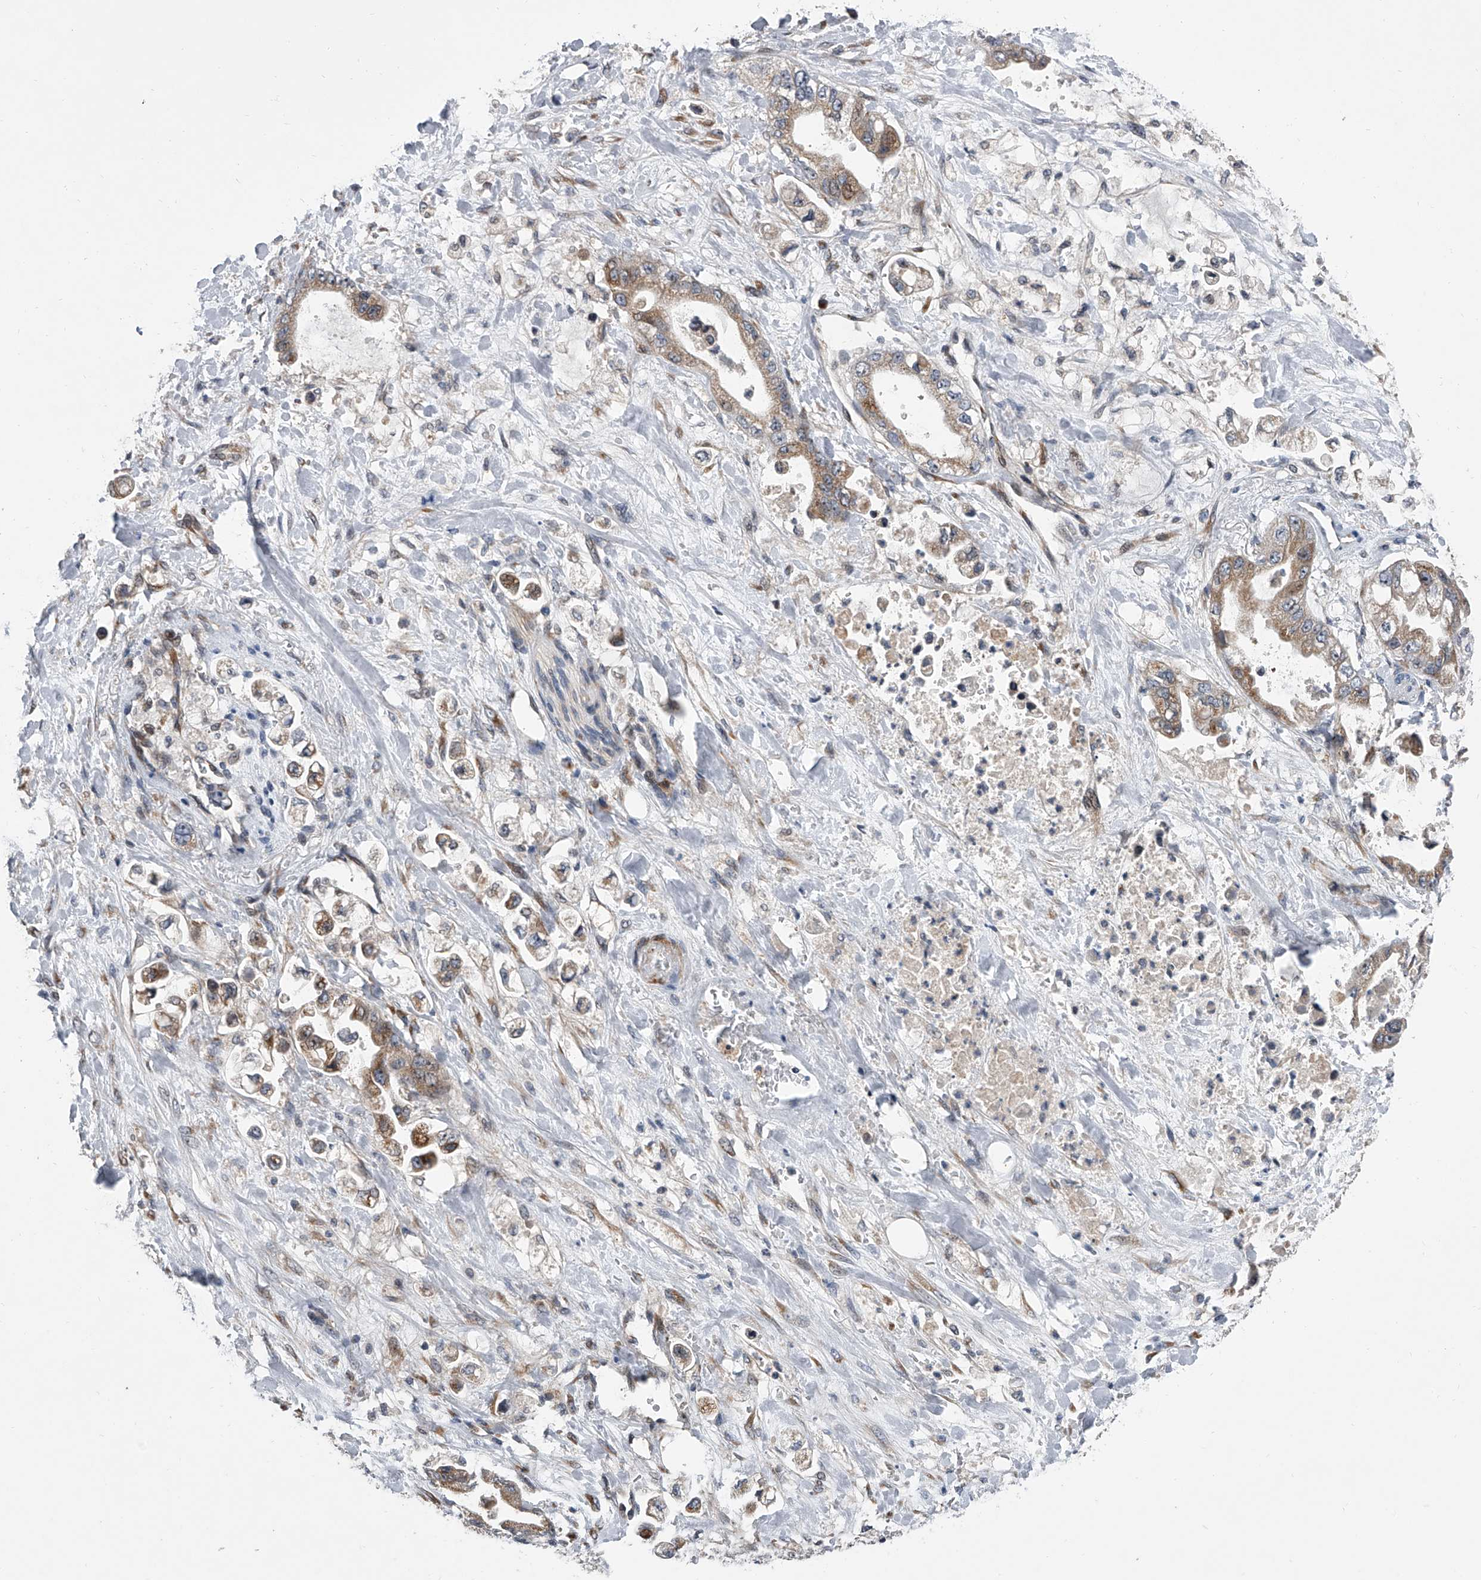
{"staining": {"intensity": "moderate", "quantity": ">75%", "location": "cytoplasmic/membranous"}, "tissue": "stomach cancer", "cell_type": "Tumor cells", "image_type": "cancer", "snomed": [{"axis": "morphology", "description": "Adenocarcinoma, NOS"}, {"axis": "topography", "description": "Stomach"}], "caption": "A high-resolution histopathology image shows IHC staining of adenocarcinoma (stomach), which displays moderate cytoplasmic/membranous staining in about >75% of tumor cells.", "gene": "DLGAP2", "patient": {"sex": "male", "age": 62}}